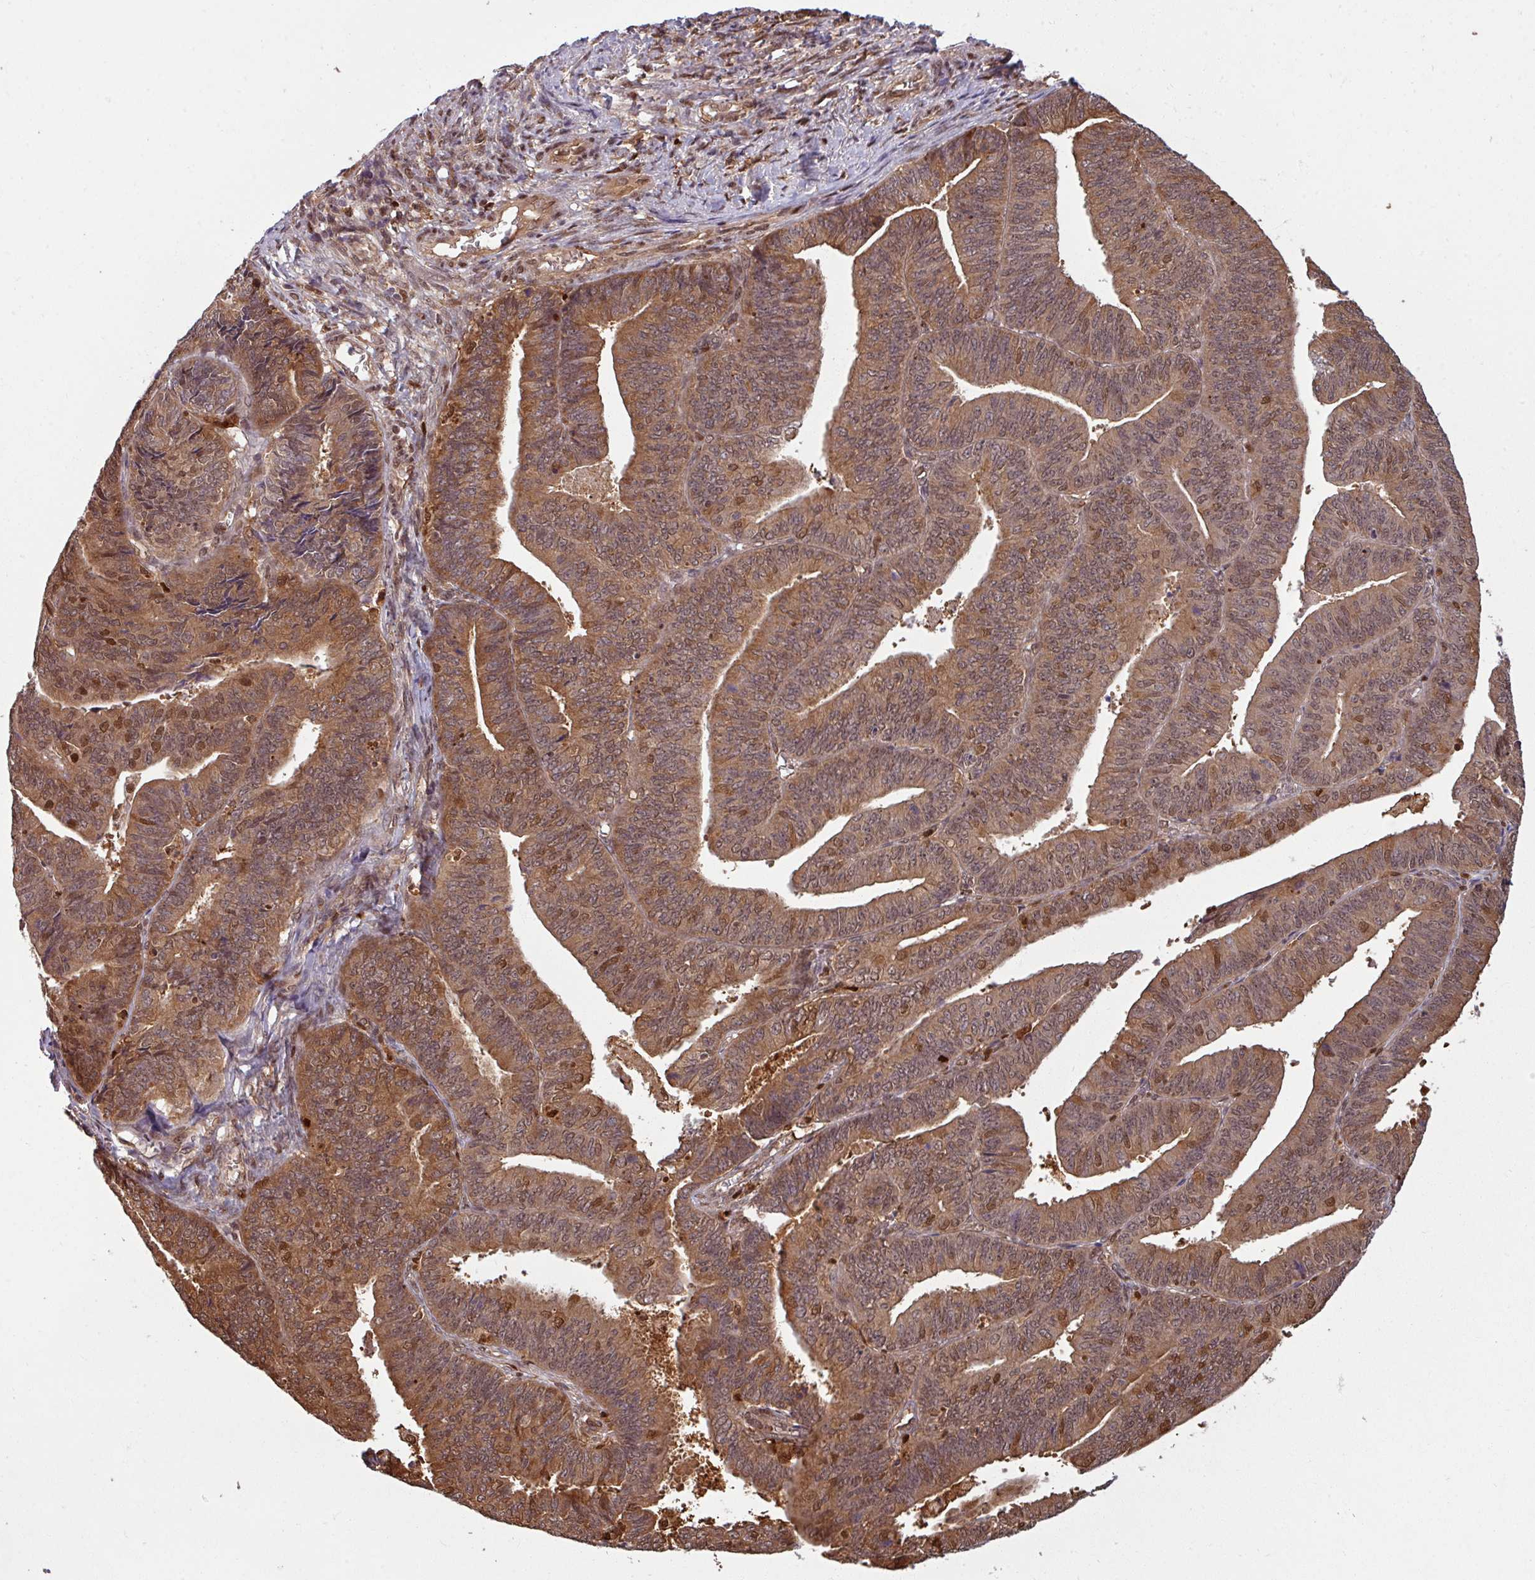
{"staining": {"intensity": "moderate", "quantity": ">75%", "location": "cytoplasmic/membranous,nuclear"}, "tissue": "endometrial cancer", "cell_type": "Tumor cells", "image_type": "cancer", "snomed": [{"axis": "morphology", "description": "Adenocarcinoma, NOS"}, {"axis": "topography", "description": "Endometrium"}], "caption": "Immunohistochemistry histopathology image of neoplastic tissue: human adenocarcinoma (endometrial) stained using immunohistochemistry (IHC) reveals medium levels of moderate protein expression localized specifically in the cytoplasmic/membranous and nuclear of tumor cells, appearing as a cytoplasmic/membranous and nuclear brown color.", "gene": "KCTD11", "patient": {"sex": "female", "age": 73}}